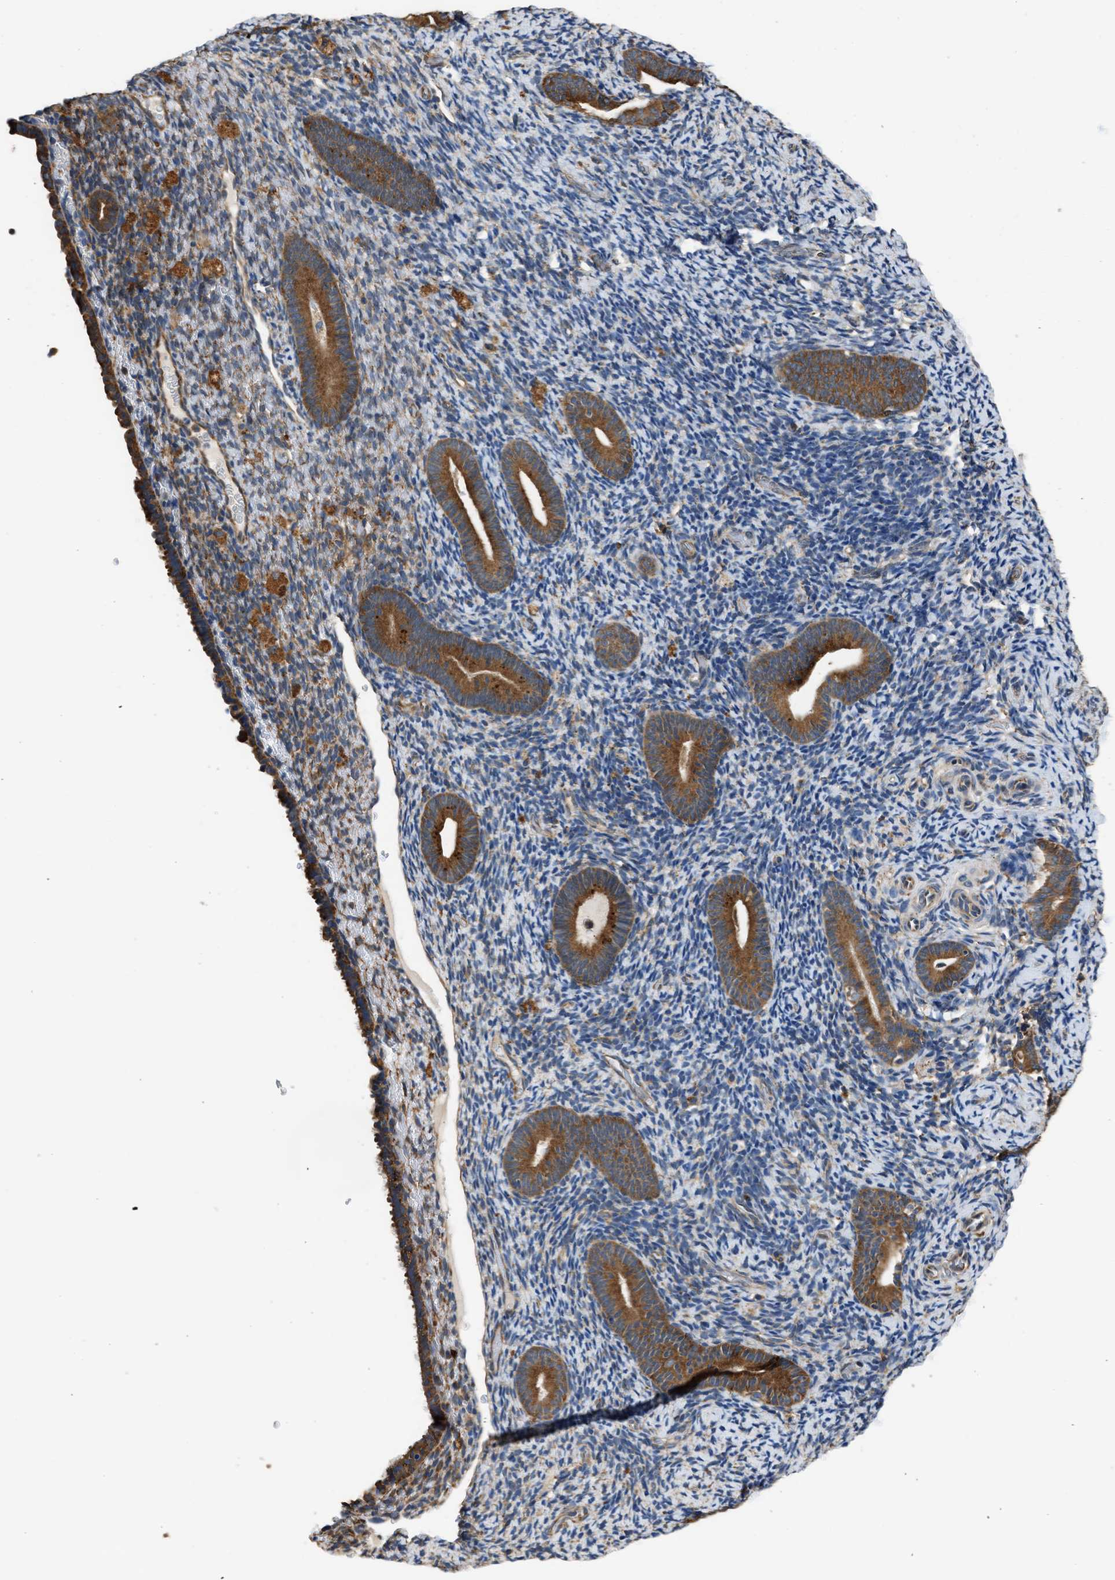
{"staining": {"intensity": "moderate", "quantity": "<25%", "location": "cytoplasmic/membranous"}, "tissue": "endometrium", "cell_type": "Cells in endometrial stroma", "image_type": "normal", "snomed": [{"axis": "morphology", "description": "Normal tissue, NOS"}, {"axis": "topography", "description": "Endometrium"}], "caption": "A brown stain labels moderate cytoplasmic/membranous expression of a protein in cells in endometrial stroma of normal endometrium.", "gene": "SLC36A4", "patient": {"sex": "female", "age": 51}}